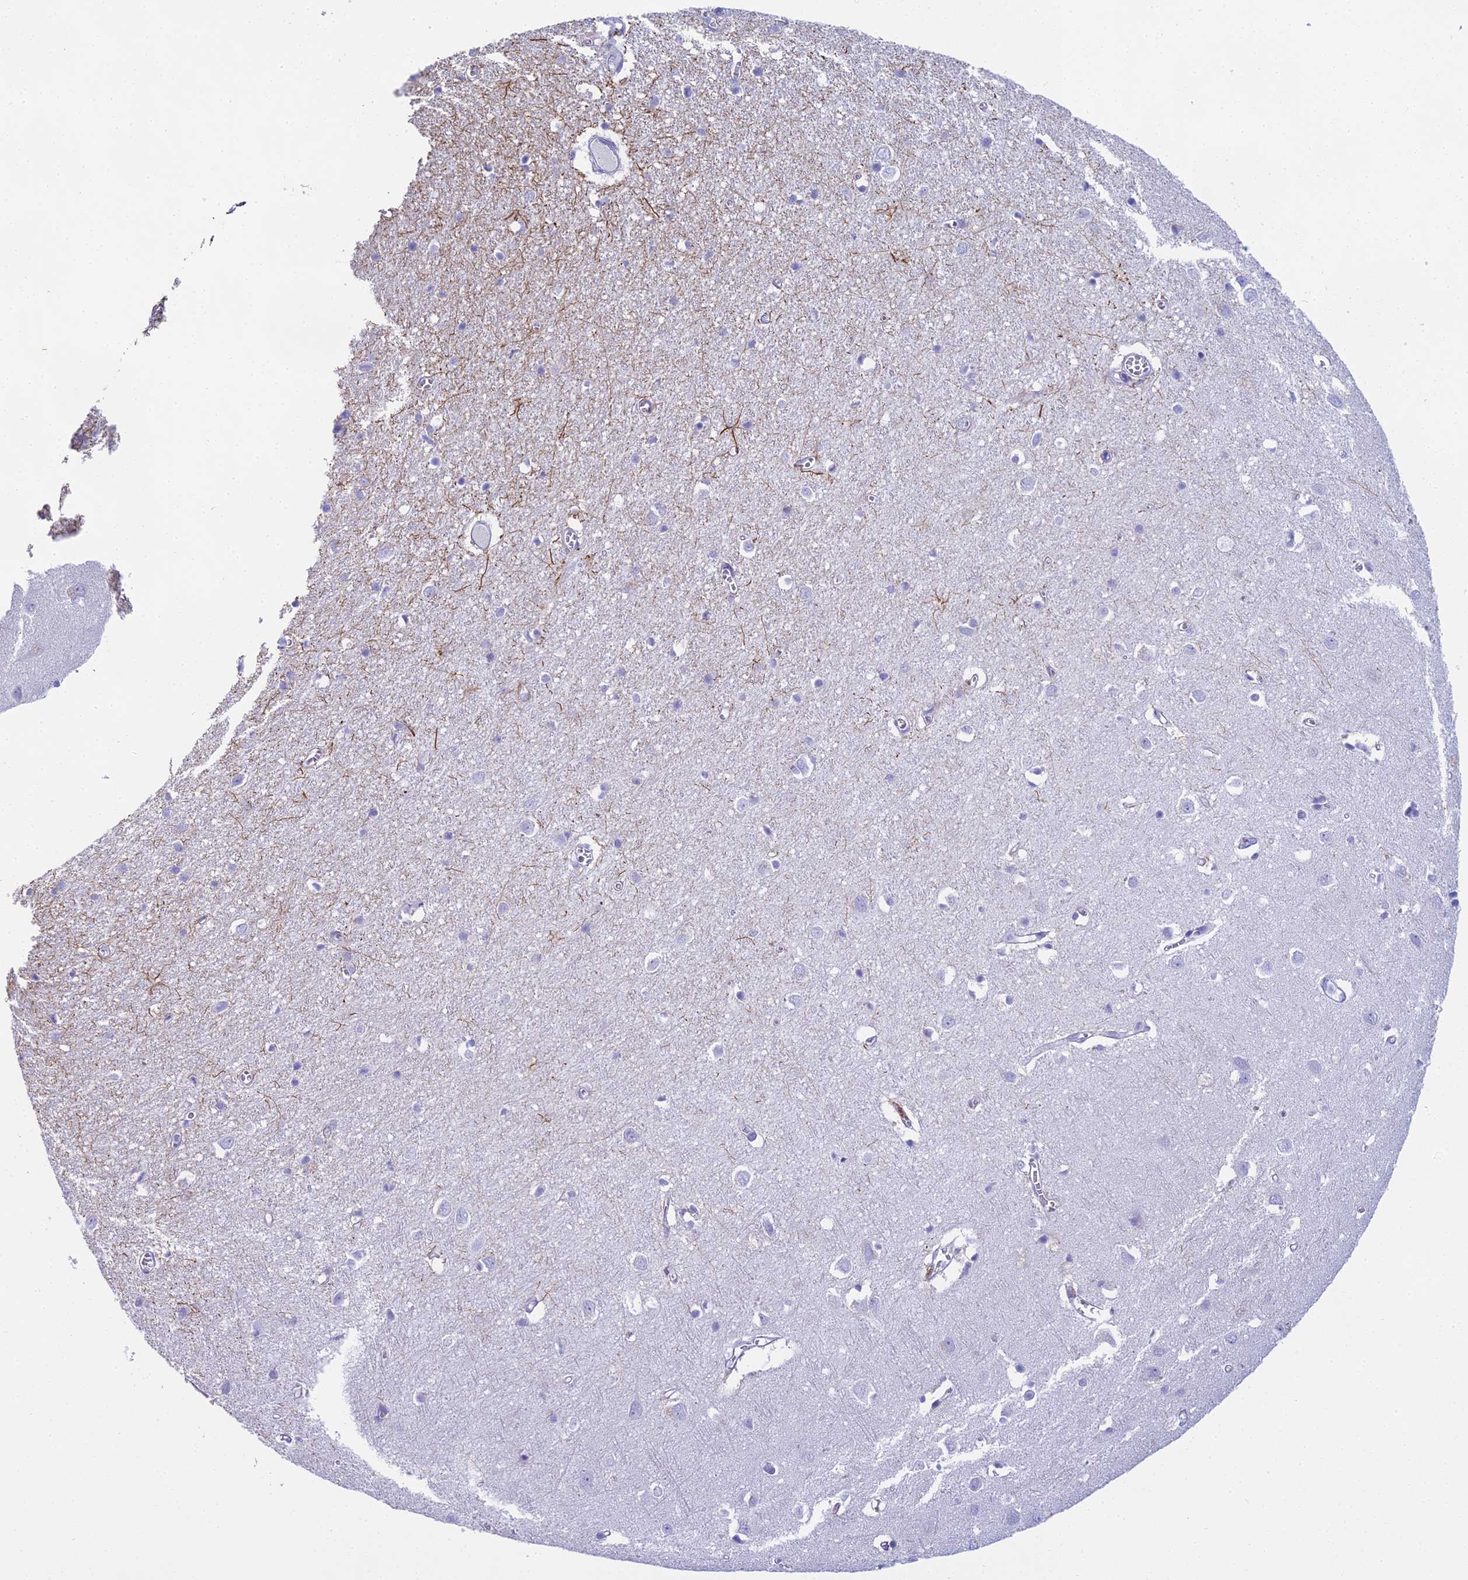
{"staining": {"intensity": "negative", "quantity": "none", "location": "none"}, "tissue": "cerebral cortex", "cell_type": "Endothelial cells", "image_type": "normal", "snomed": [{"axis": "morphology", "description": "Normal tissue, NOS"}, {"axis": "topography", "description": "Cerebral cortex"}], "caption": "IHC micrograph of normal cerebral cortex stained for a protein (brown), which shows no positivity in endothelial cells.", "gene": "UNC80", "patient": {"sex": "female", "age": 64}}